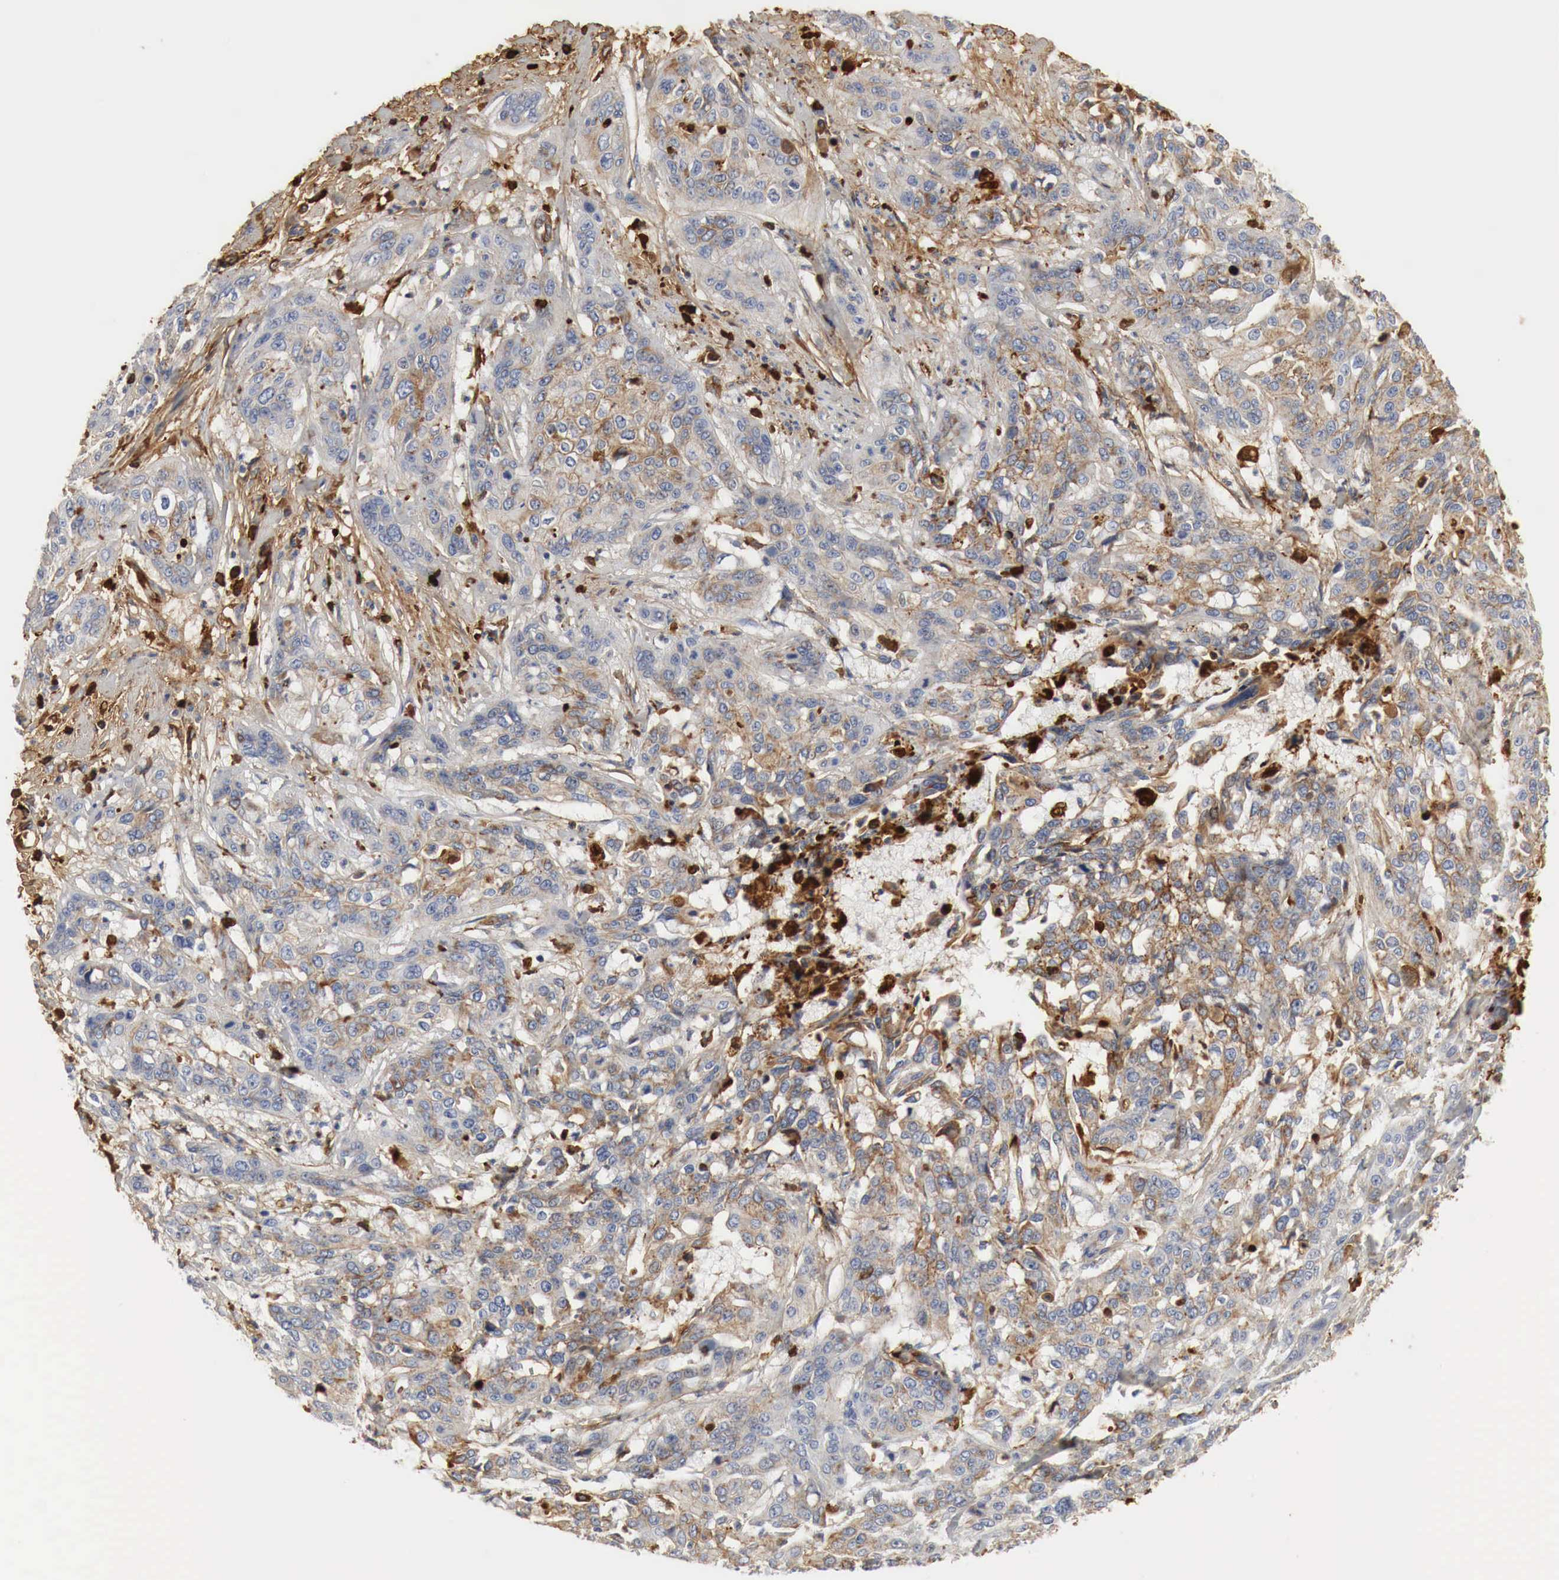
{"staining": {"intensity": "moderate", "quantity": "25%-75%", "location": "cytoplasmic/membranous"}, "tissue": "cervical cancer", "cell_type": "Tumor cells", "image_type": "cancer", "snomed": [{"axis": "morphology", "description": "Squamous cell carcinoma, NOS"}, {"axis": "topography", "description": "Cervix"}], "caption": "Immunohistochemical staining of cervical cancer exhibits medium levels of moderate cytoplasmic/membranous protein expression in approximately 25%-75% of tumor cells.", "gene": "IGLC3", "patient": {"sex": "female", "age": 41}}